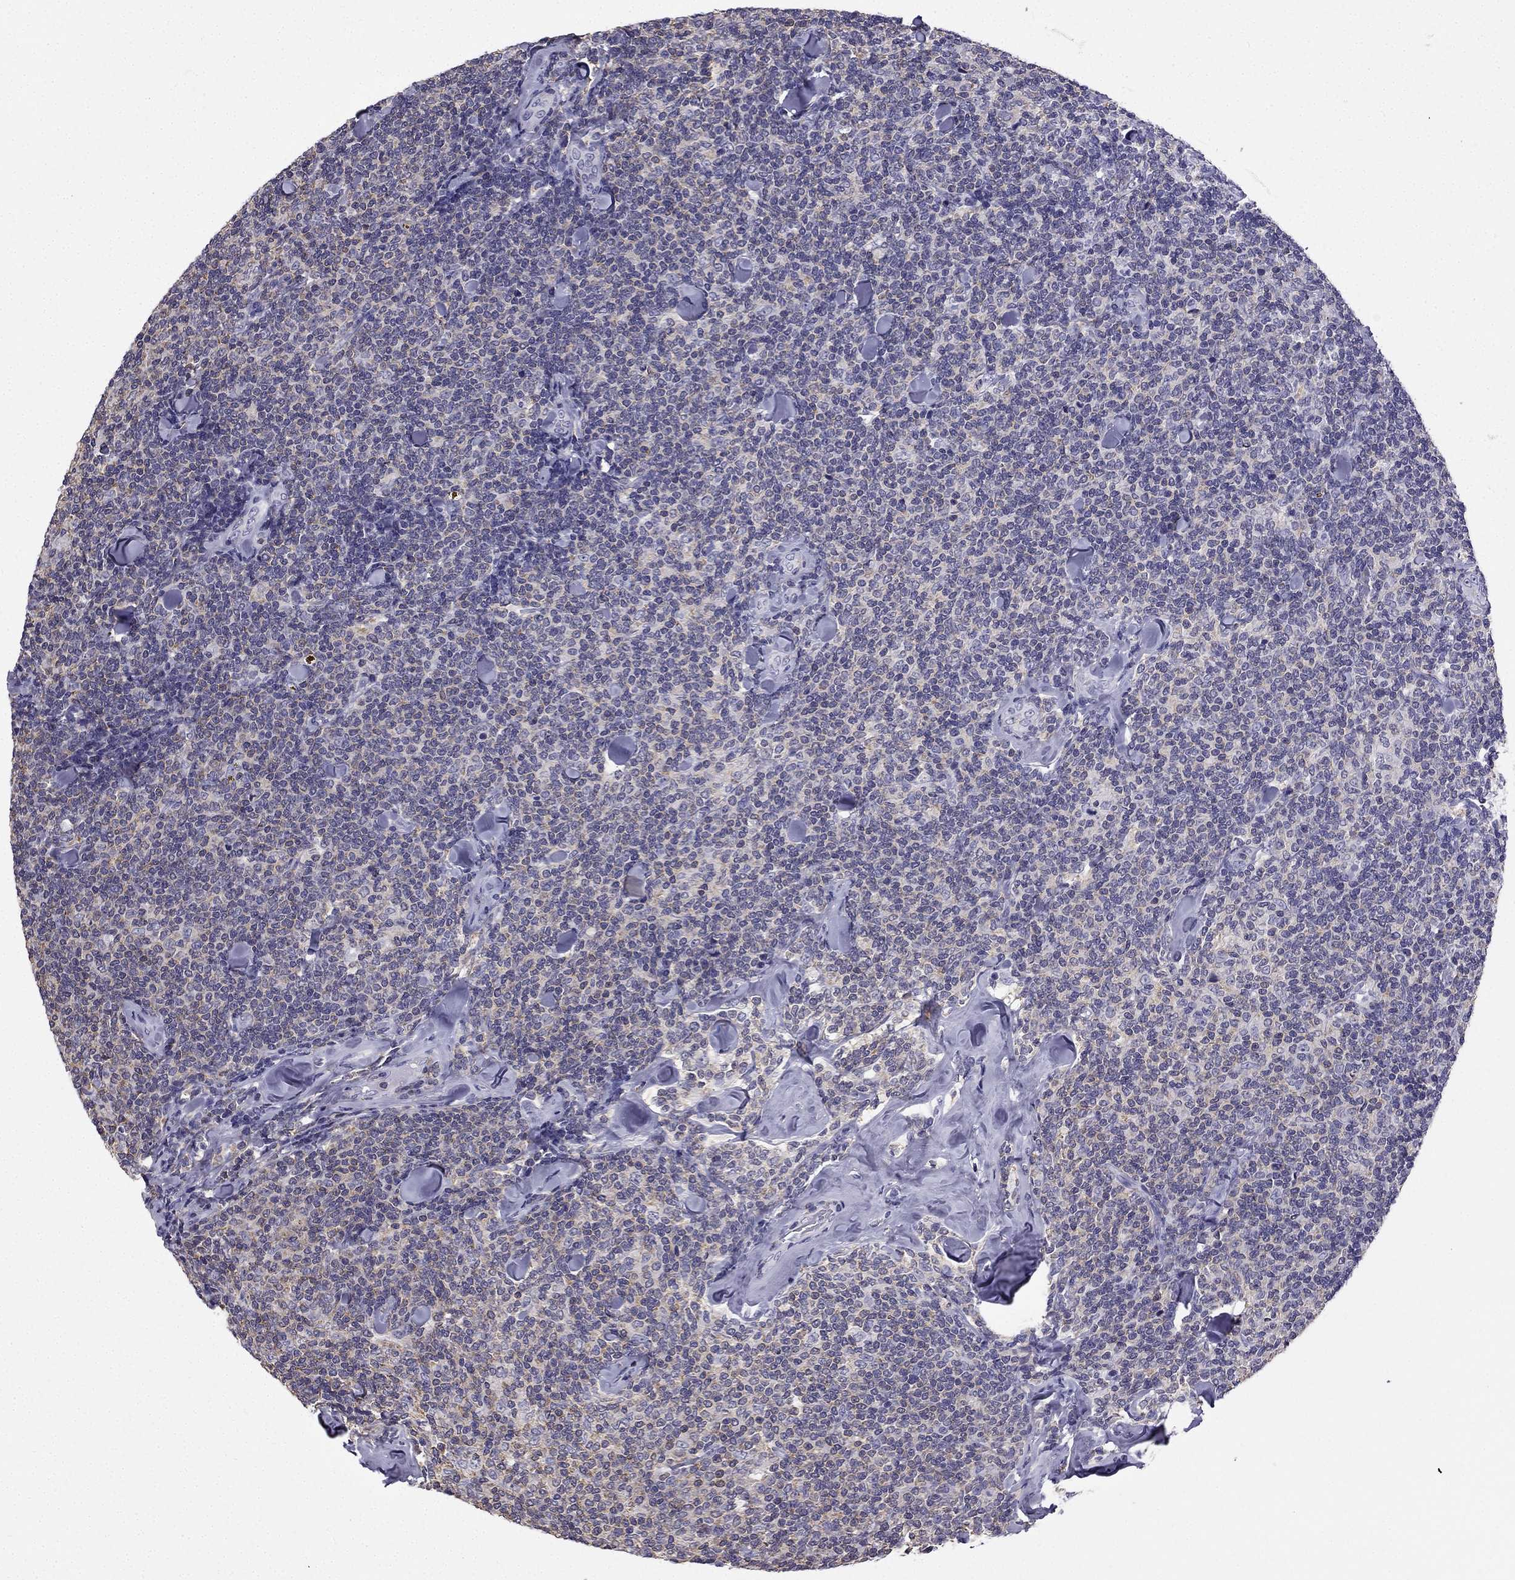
{"staining": {"intensity": "negative", "quantity": "none", "location": "none"}, "tissue": "lymphoma", "cell_type": "Tumor cells", "image_type": "cancer", "snomed": [{"axis": "morphology", "description": "Malignant lymphoma, non-Hodgkin's type, Low grade"}, {"axis": "topography", "description": "Lymph node"}], "caption": "IHC histopathology image of human malignant lymphoma, non-Hodgkin's type (low-grade) stained for a protein (brown), which shows no expression in tumor cells. (Brightfield microscopy of DAB immunohistochemistry at high magnification).", "gene": "CCK", "patient": {"sex": "female", "age": 56}}